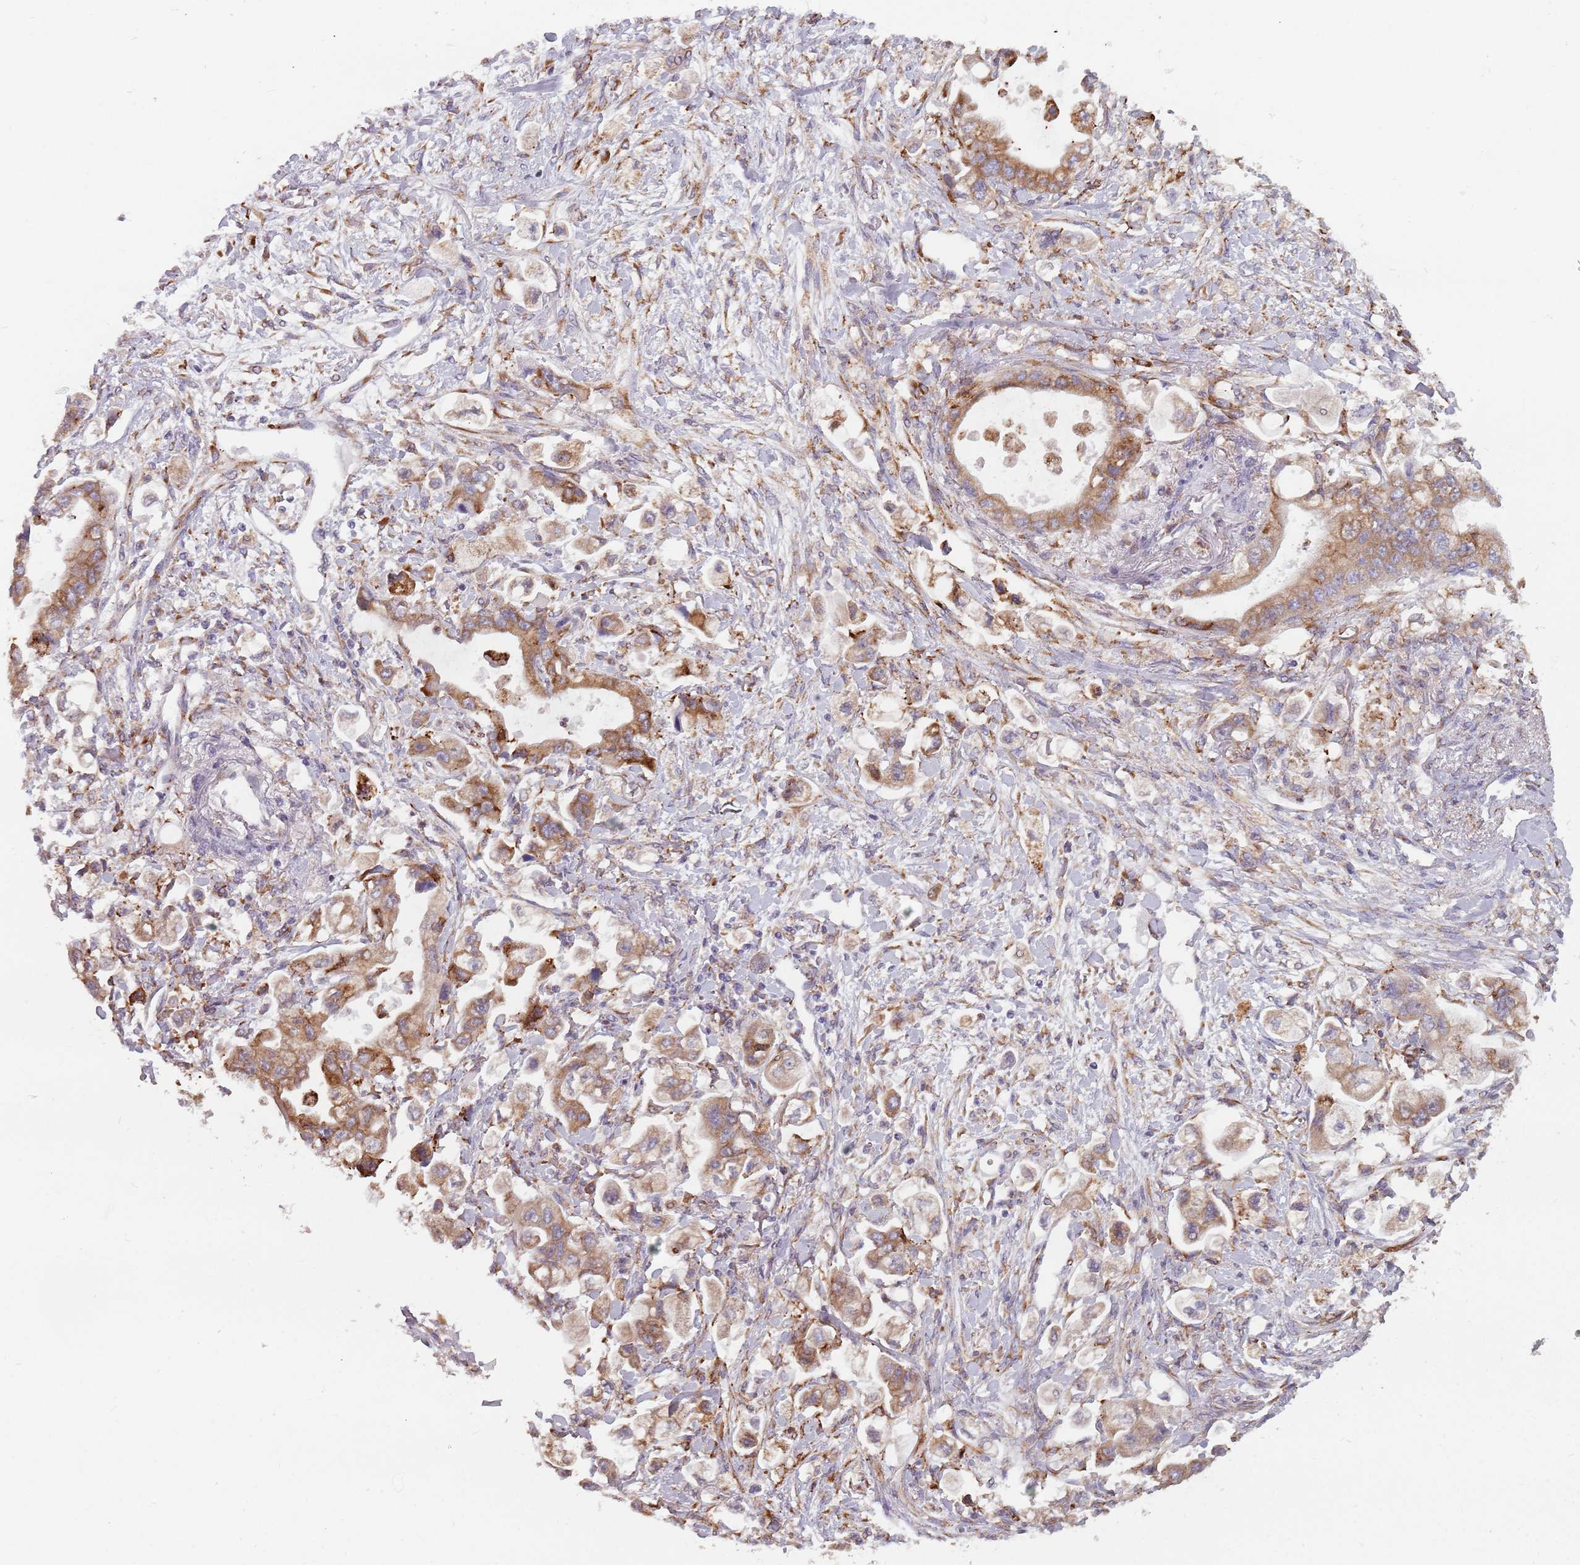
{"staining": {"intensity": "moderate", "quantity": ">75%", "location": "cytoplasmic/membranous"}, "tissue": "stomach cancer", "cell_type": "Tumor cells", "image_type": "cancer", "snomed": [{"axis": "morphology", "description": "Adenocarcinoma, NOS"}, {"axis": "topography", "description": "Stomach"}], "caption": "DAB immunohistochemical staining of human stomach cancer (adenocarcinoma) demonstrates moderate cytoplasmic/membranous protein expression in approximately >75% of tumor cells.", "gene": "RPS9", "patient": {"sex": "male", "age": 62}}